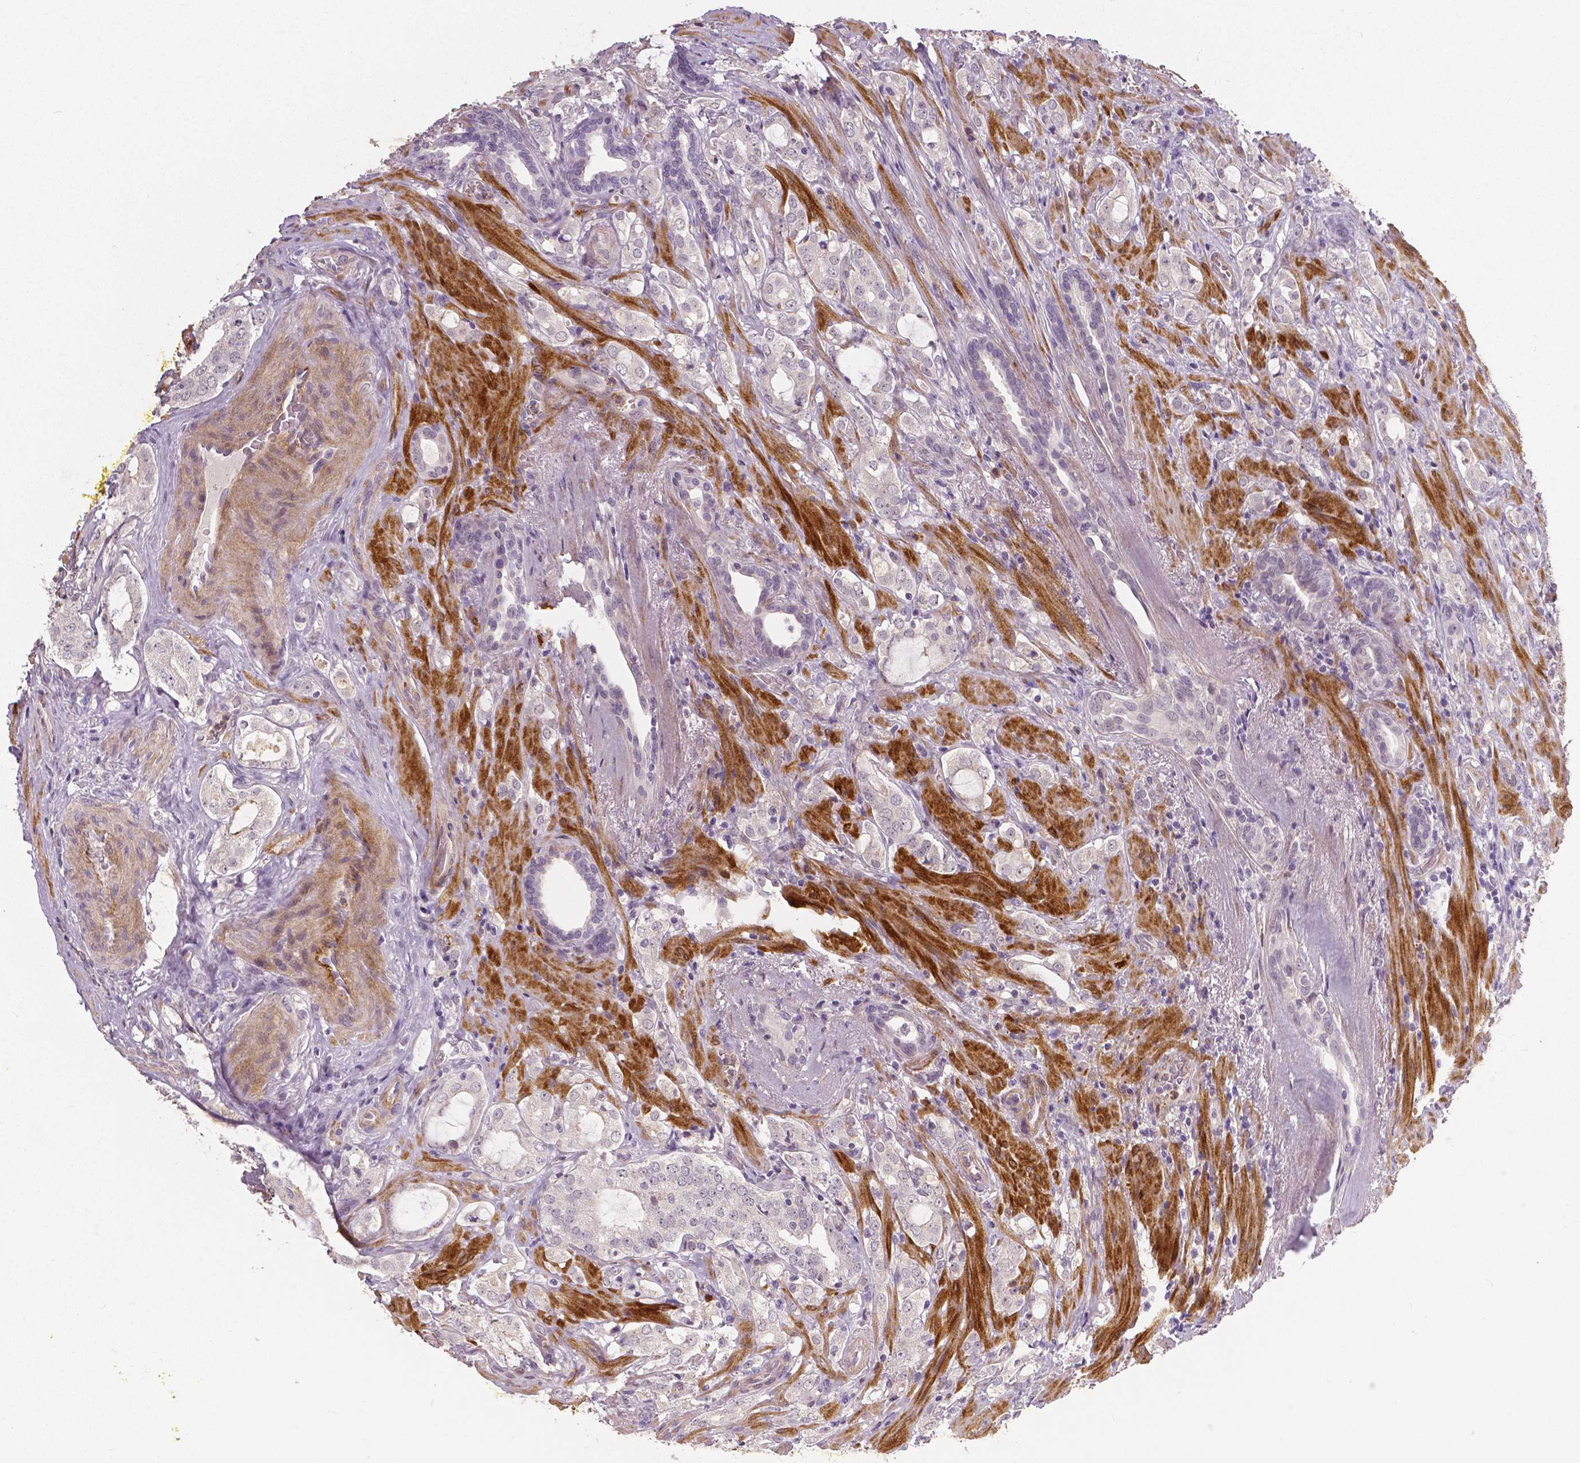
{"staining": {"intensity": "negative", "quantity": "none", "location": "none"}, "tissue": "prostate cancer", "cell_type": "Tumor cells", "image_type": "cancer", "snomed": [{"axis": "morphology", "description": "Adenocarcinoma, NOS"}, {"axis": "topography", "description": "Prostate"}], "caption": "Human prostate cancer (adenocarcinoma) stained for a protein using immunohistochemistry reveals no expression in tumor cells.", "gene": "FLT1", "patient": {"sex": "male", "age": 66}}